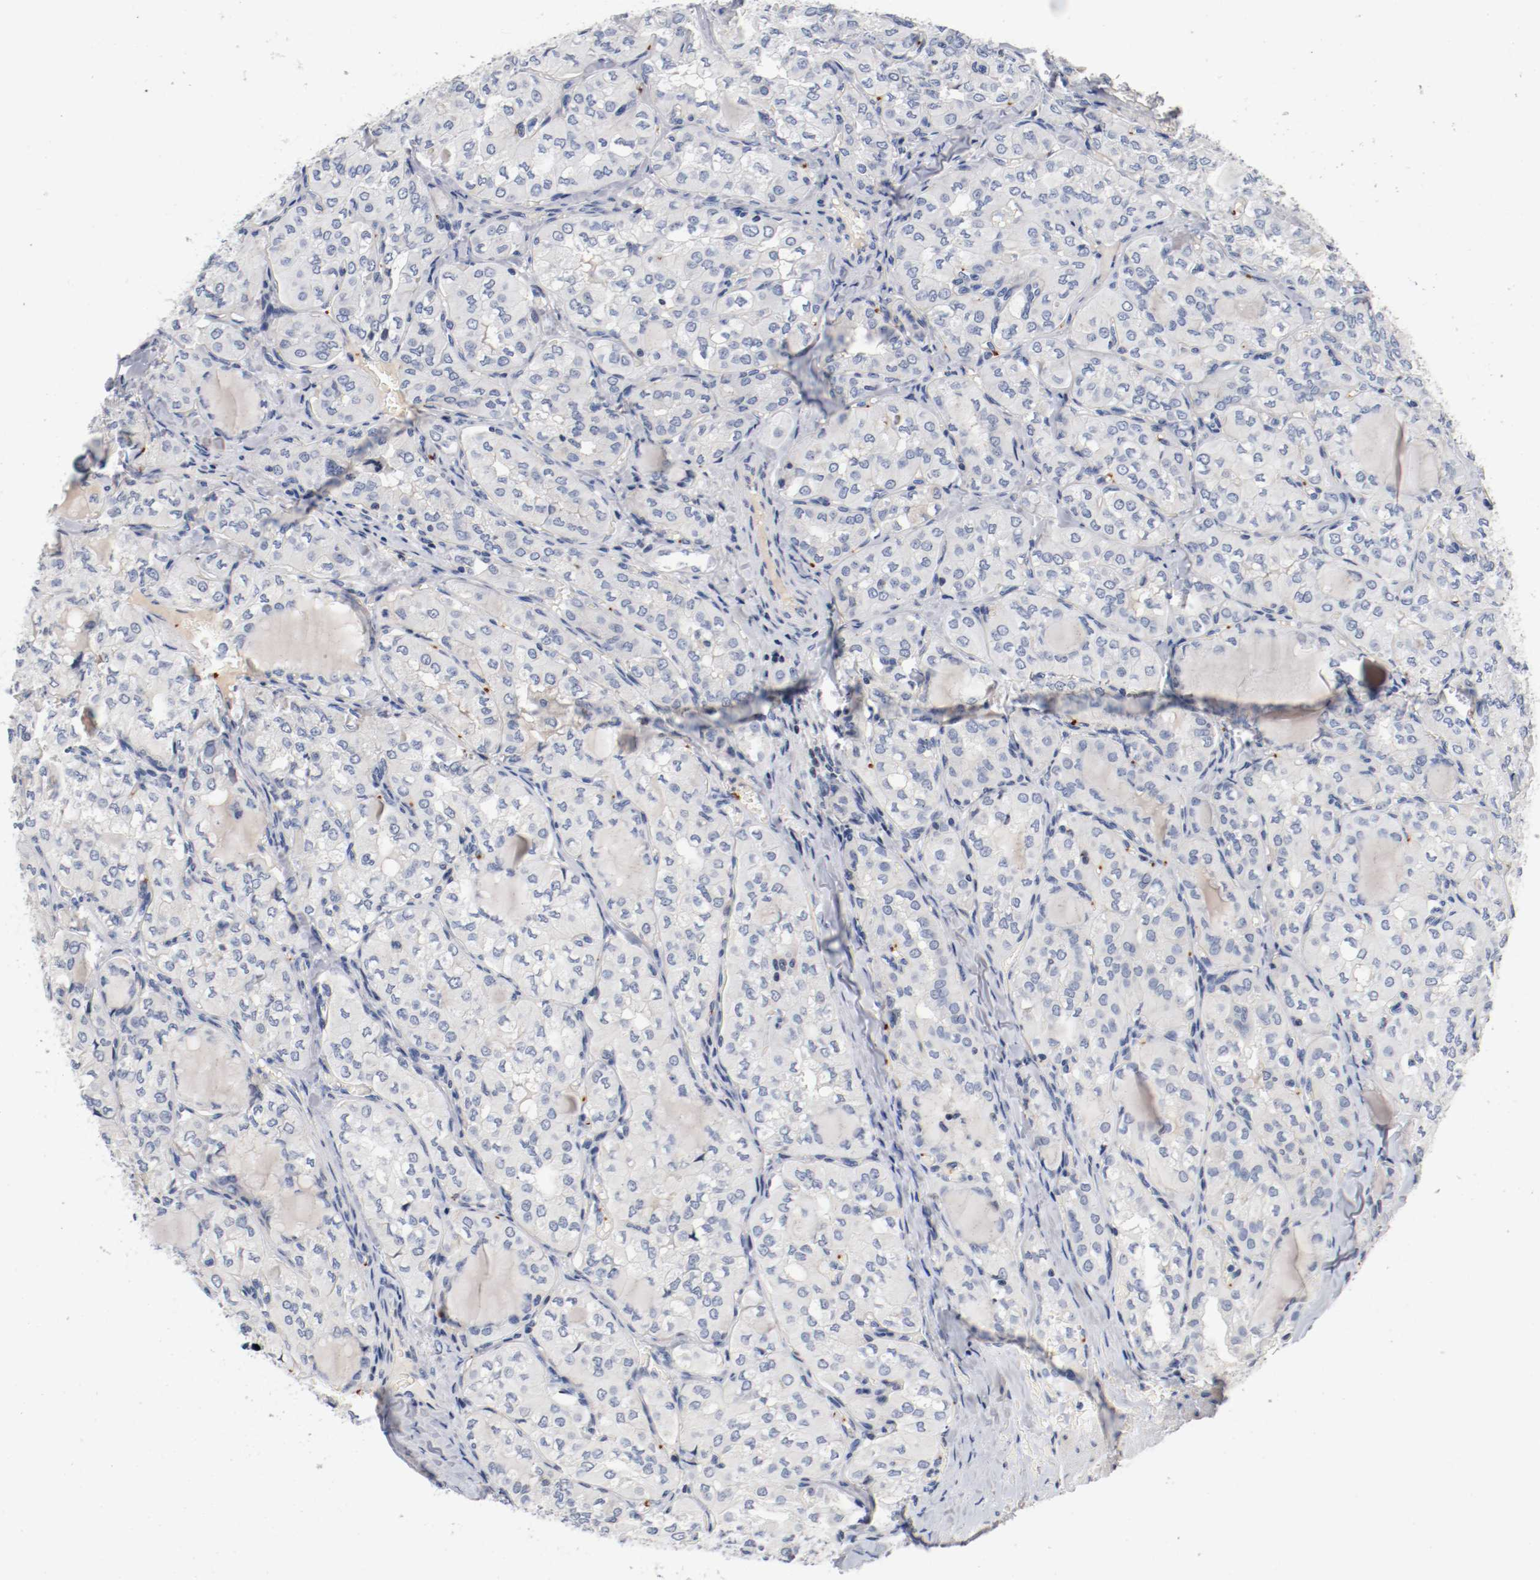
{"staining": {"intensity": "negative", "quantity": "none", "location": "none"}, "tissue": "thyroid cancer", "cell_type": "Tumor cells", "image_type": "cancer", "snomed": [{"axis": "morphology", "description": "Papillary adenocarcinoma, NOS"}, {"axis": "topography", "description": "Thyroid gland"}], "caption": "This is an immunohistochemistry (IHC) image of human thyroid papillary adenocarcinoma. There is no expression in tumor cells.", "gene": "PIM1", "patient": {"sex": "male", "age": 20}}